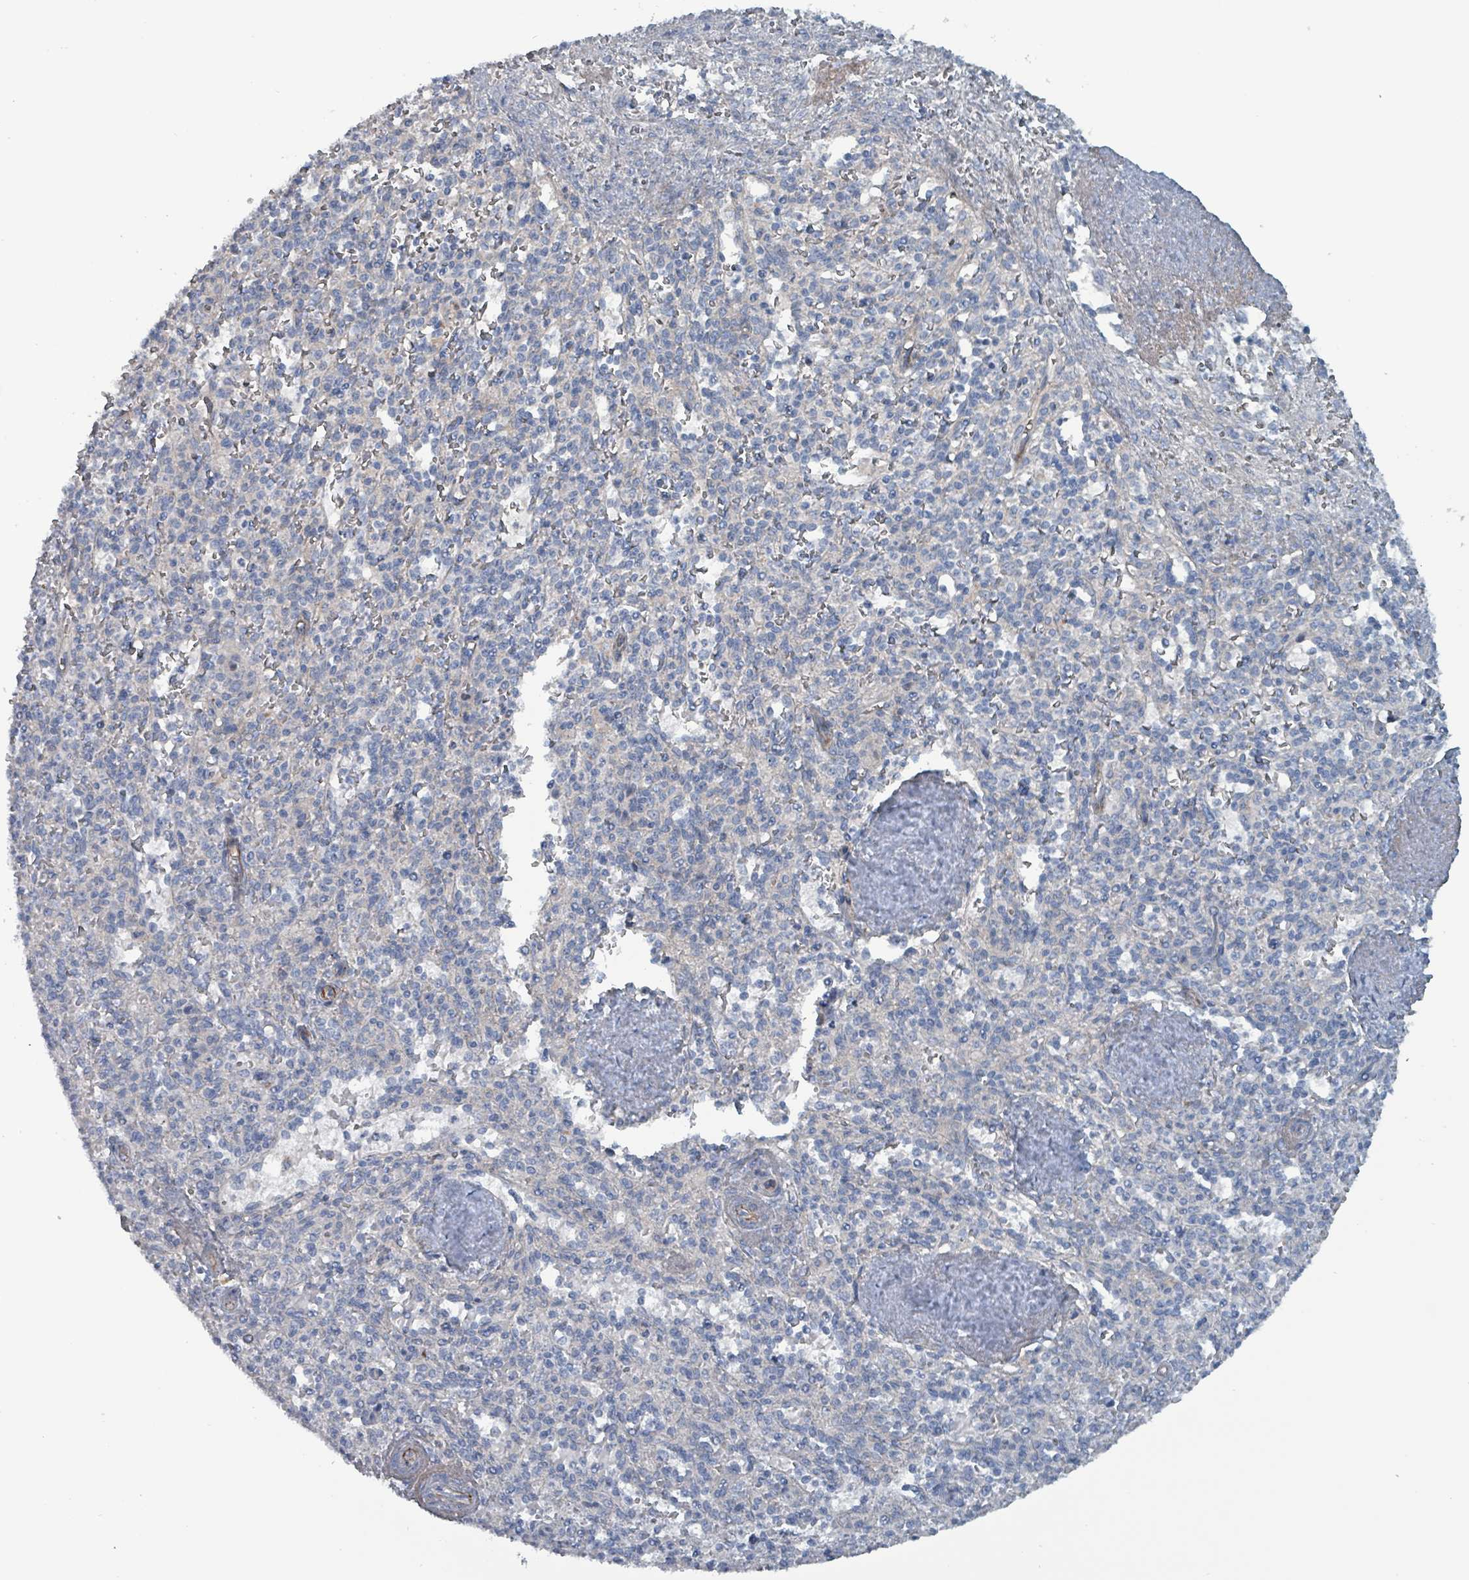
{"staining": {"intensity": "negative", "quantity": "none", "location": "none"}, "tissue": "spleen", "cell_type": "Cells in red pulp", "image_type": "normal", "snomed": [{"axis": "morphology", "description": "Normal tissue, NOS"}, {"axis": "topography", "description": "Spleen"}], "caption": "Immunohistochemistry histopathology image of normal human spleen stained for a protein (brown), which shows no expression in cells in red pulp.", "gene": "TAAR5", "patient": {"sex": "female", "age": 70}}